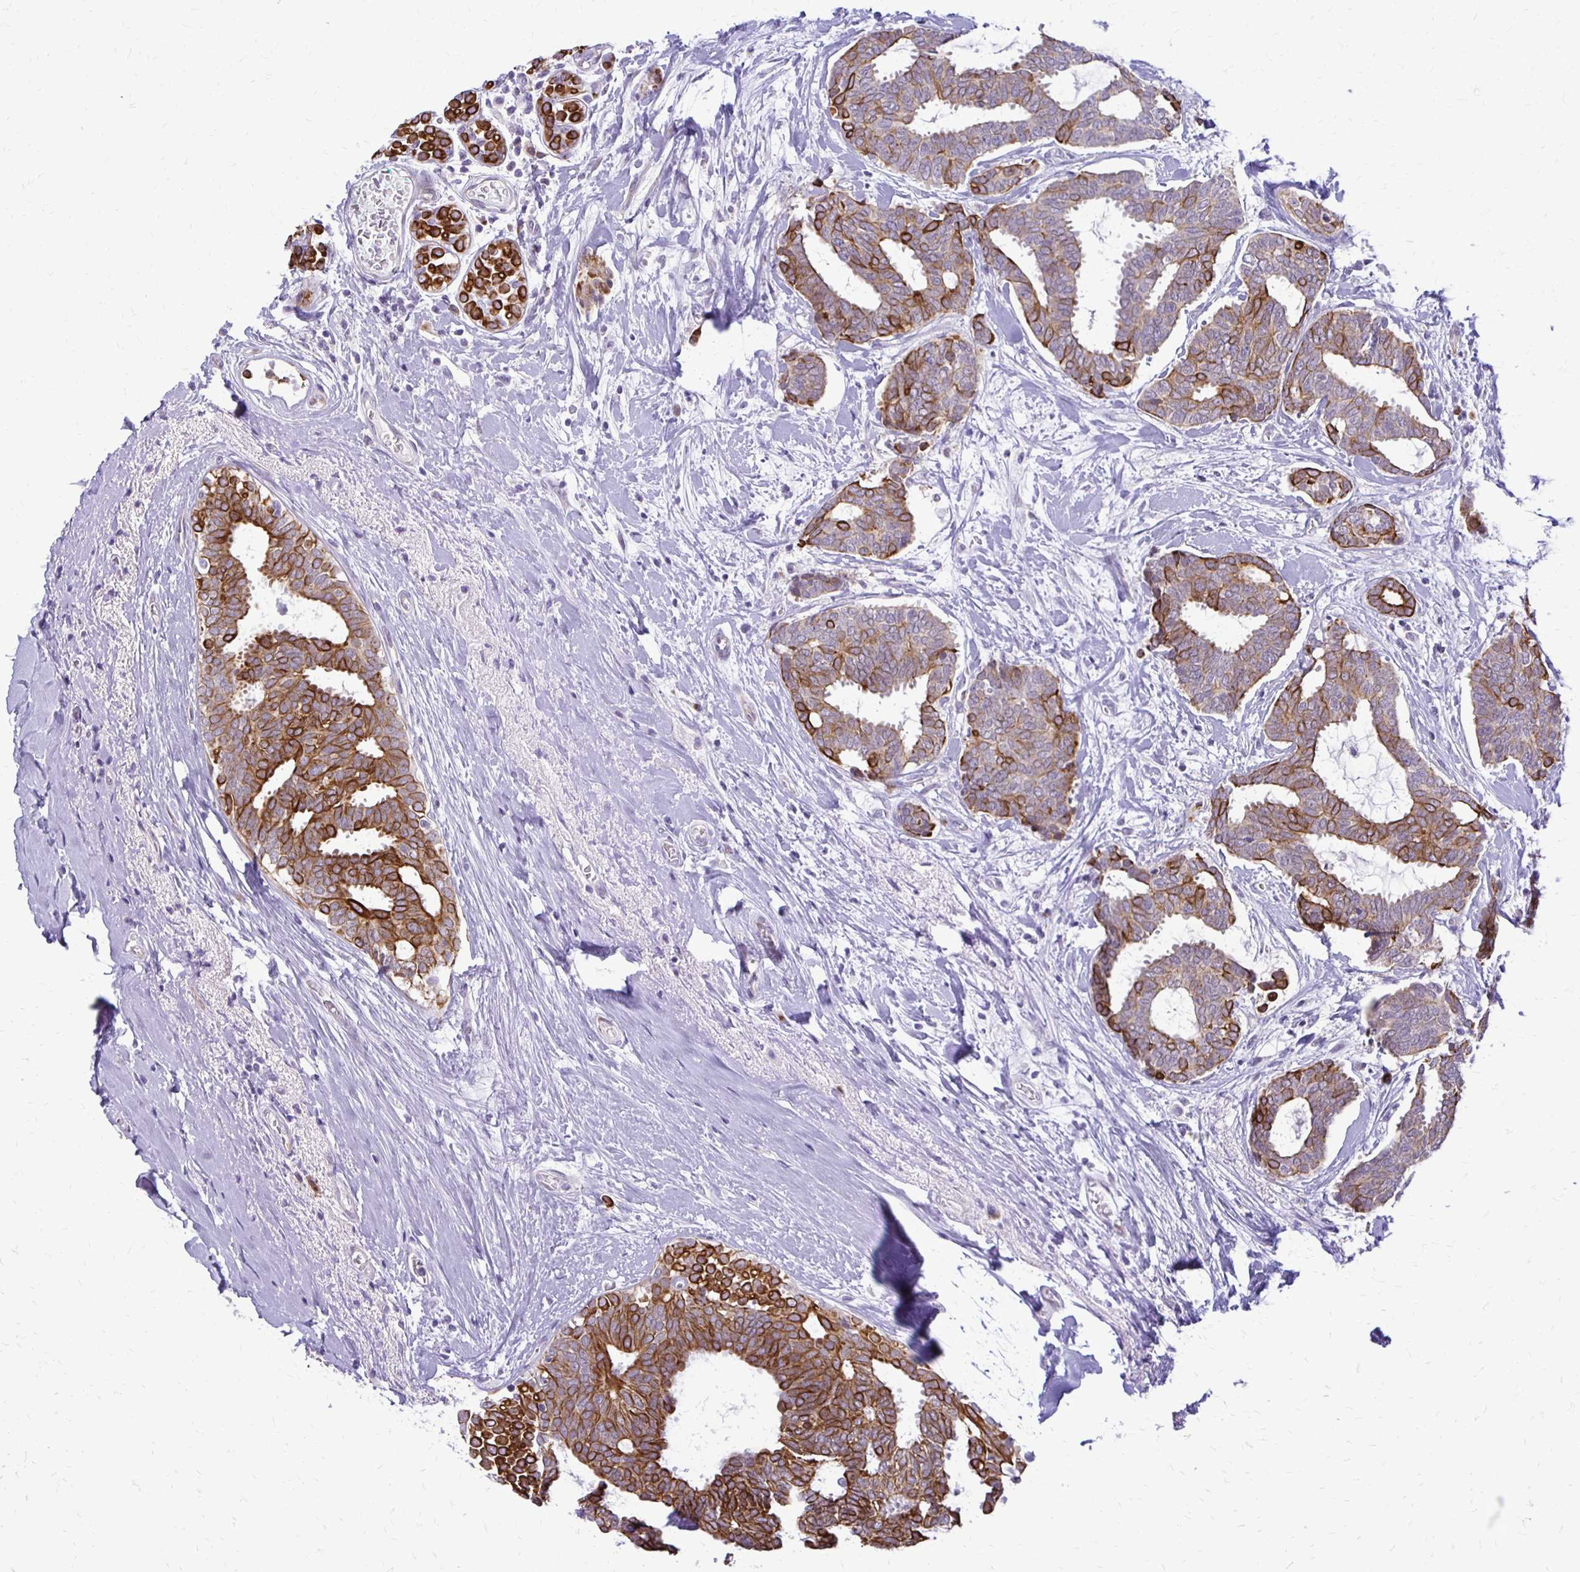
{"staining": {"intensity": "strong", "quantity": "25%-75%", "location": "cytoplasmic/membranous"}, "tissue": "breast cancer", "cell_type": "Tumor cells", "image_type": "cancer", "snomed": [{"axis": "morphology", "description": "Intraductal carcinoma, in situ"}, {"axis": "morphology", "description": "Duct carcinoma"}, {"axis": "morphology", "description": "Lobular carcinoma, in situ"}, {"axis": "topography", "description": "Breast"}], "caption": "Brown immunohistochemical staining in breast cancer (intraductal carcinoma) exhibits strong cytoplasmic/membranous expression in about 25%-75% of tumor cells.", "gene": "EPYC", "patient": {"sex": "female", "age": 44}}